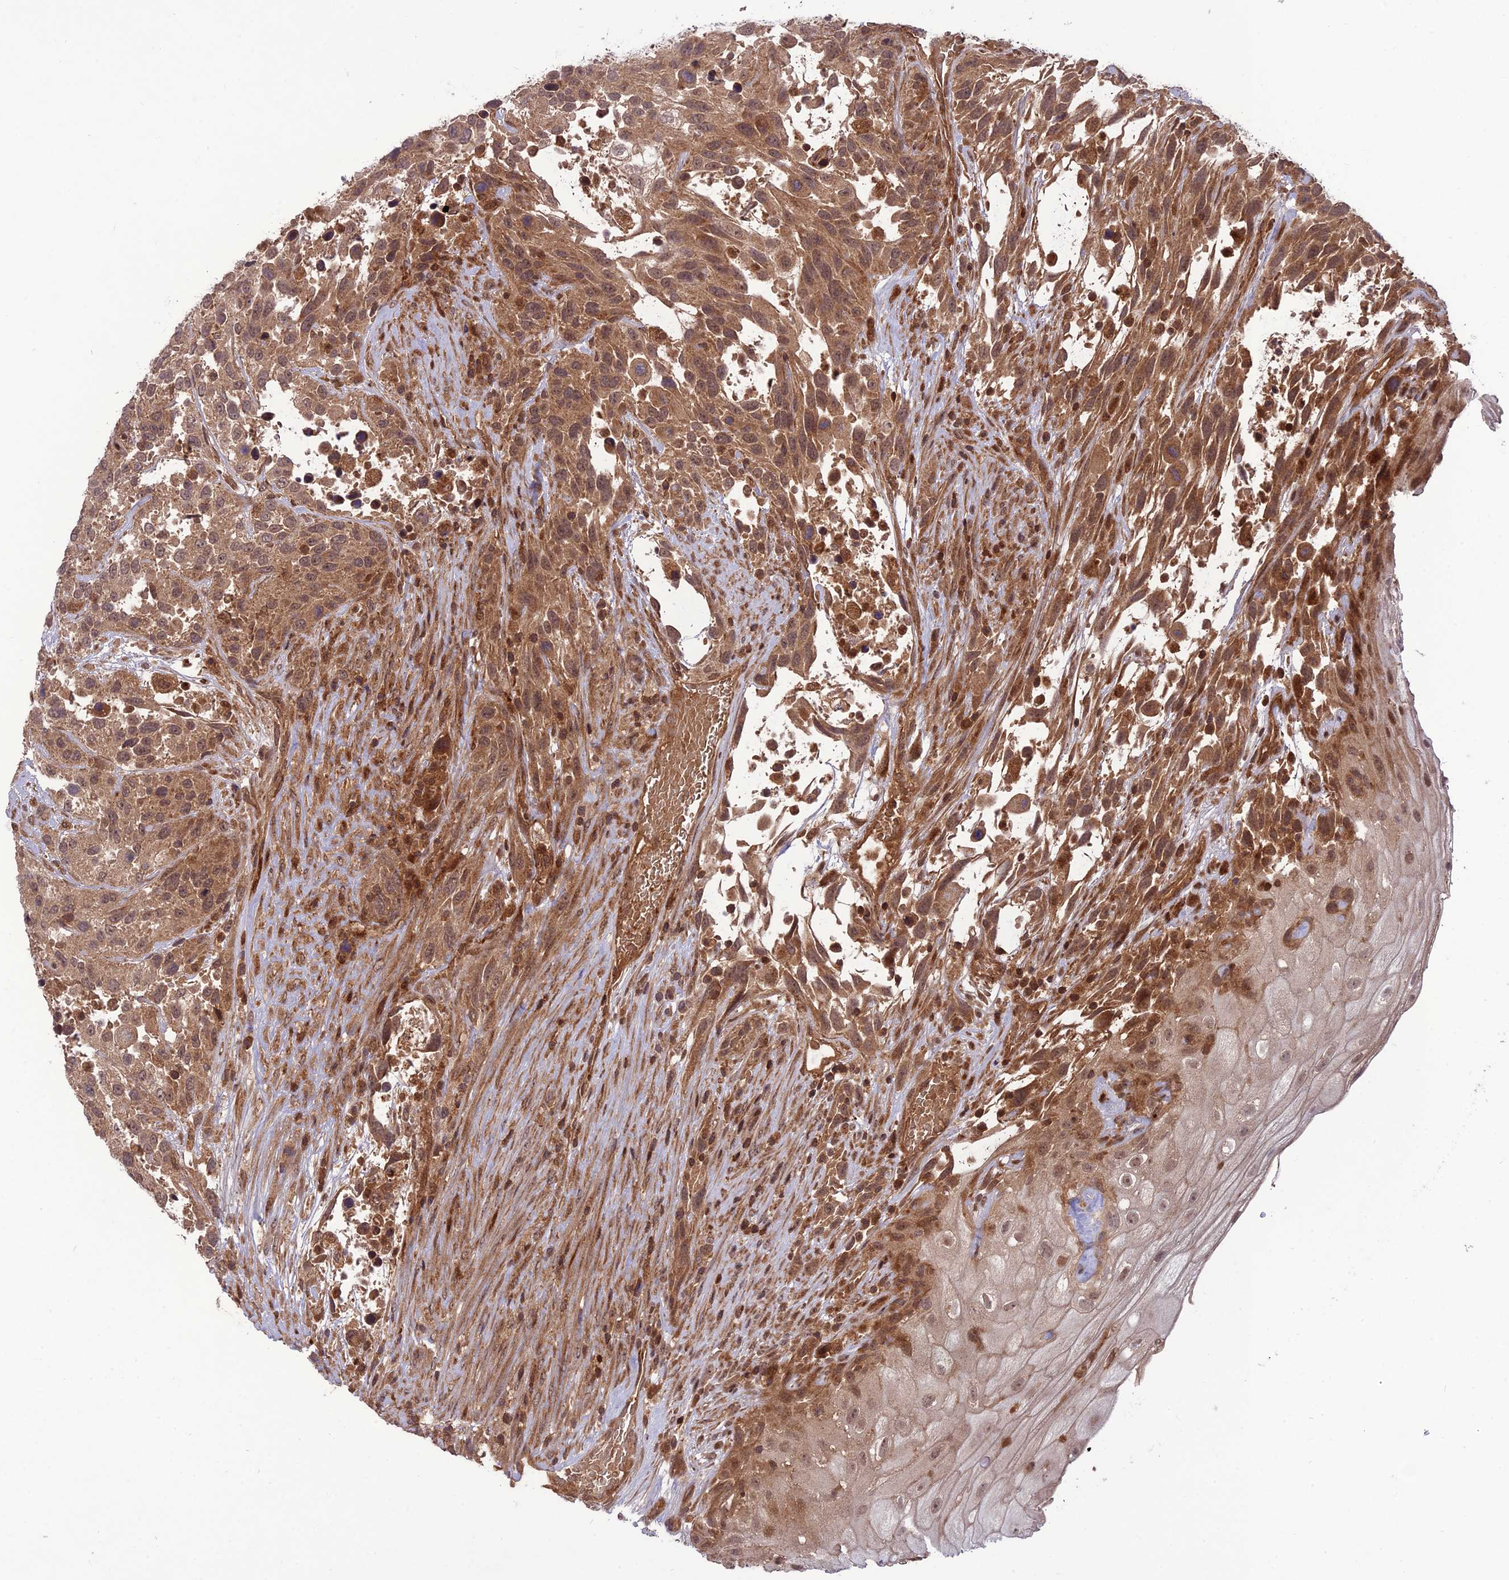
{"staining": {"intensity": "moderate", "quantity": ">75%", "location": "cytoplasmic/membranous,nuclear"}, "tissue": "urothelial cancer", "cell_type": "Tumor cells", "image_type": "cancer", "snomed": [{"axis": "morphology", "description": "Urothelial carcinoma, High grade"}, {"axis": "topography", "description": "Urinary bladder"}], "caption": "A medium amount of moderate cytoplasmic/membranous and nuclear staining is identified in about >75% of tumor cells in urothelial cancer tissue.", "gene": "NDUFC1", "patient": {"sex": "female", "age": 70}}